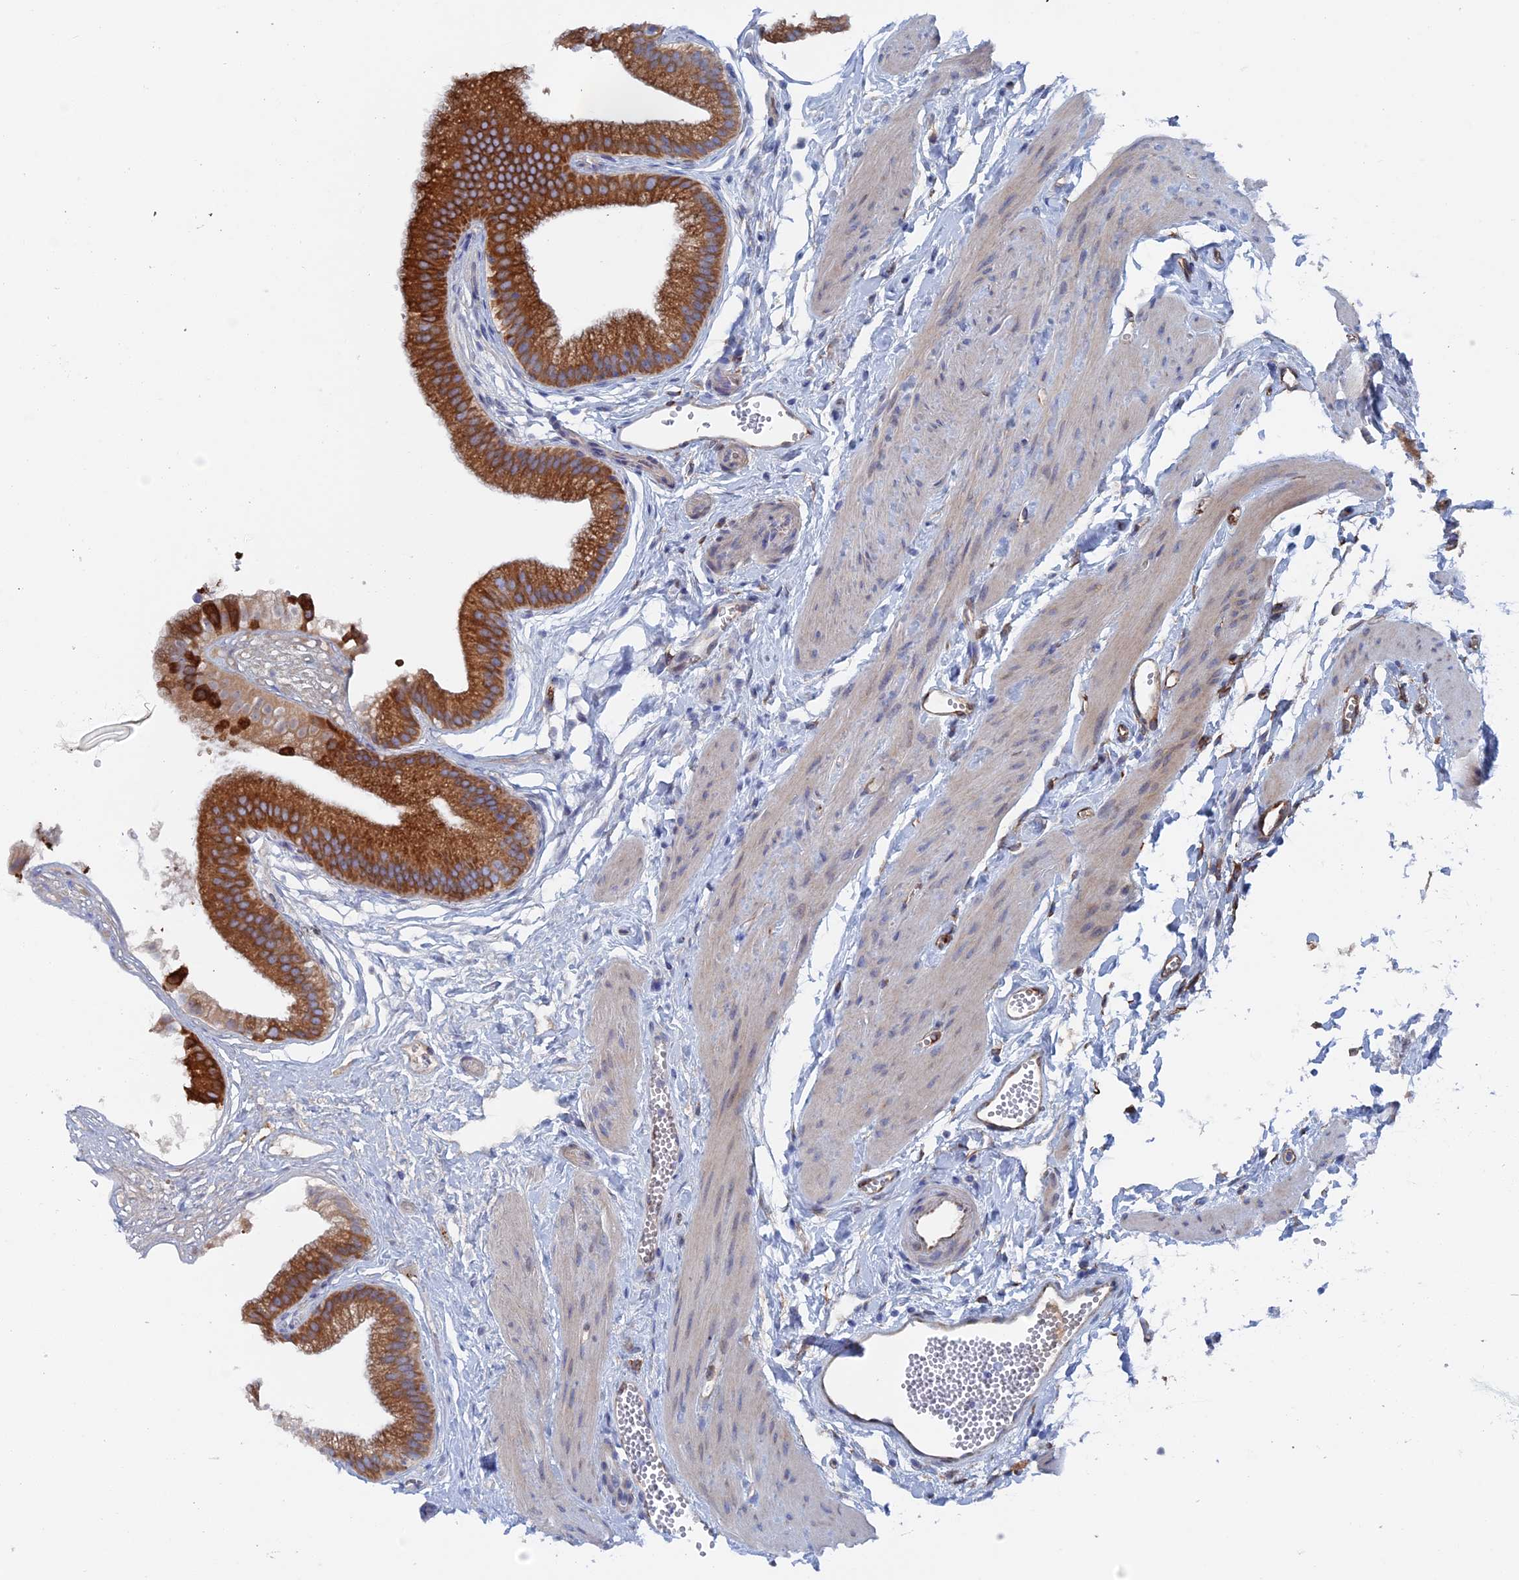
{"staining": {"intensity": "strong", "quantity": ">75%", "location": "cytoplasmic/membranous"}, "tissue": "gallbladder", "cell_type": "Glandular cells", "image_type": "normal", "snomed": [{"axis": "morphology", "description": "Normal tissue, NOS"}, {"axis": "topography", "description": "Gallbladder"}], "caption": "Immunohistochemical staining of unremarkable human gallbladder displays strong cytoplasmic/membranous protein expression in approximately >75% of glandular cells.", "gene": "COG7", "patient": {"sex": "female", "age": 54}}